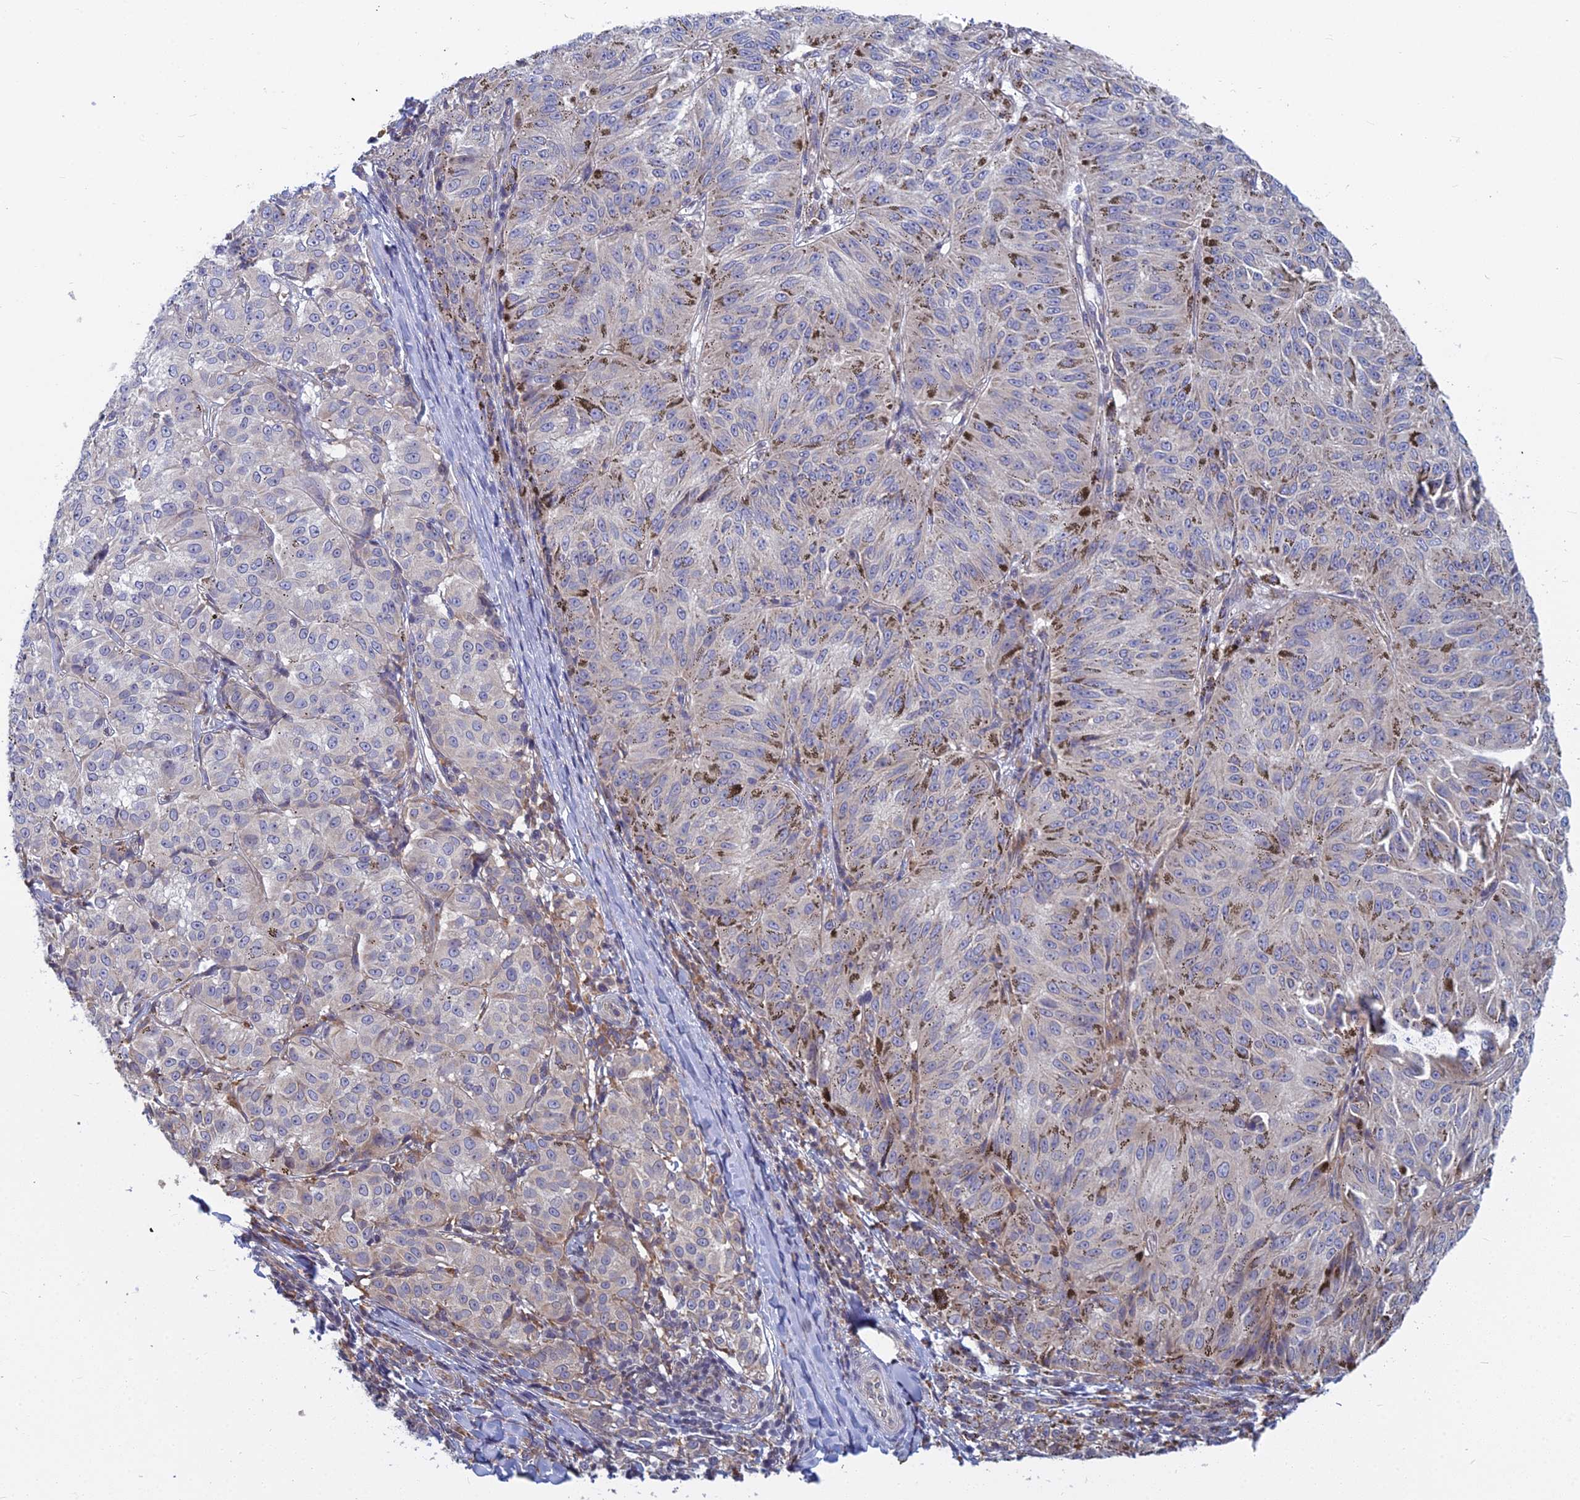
{"staining": {"intensity": "negative", "quantity": "none", "location": "none"}, "tissue": "melanoma", "cell_type": "Tumor cells", "image_type": "cancer", "snomed": [{"axis": "morphology", "description": "Malignant melanoma, NOS"}, {"axis": "topography", "description": "Skin"}], "caption": "IHC photomicrograph of neoplastic tissue: human melanoma stained with DAB shows no significant protein positivity in tumor cells.", "gene": "KIAA1143", "patient": {"sex": "female", "age": 72}}